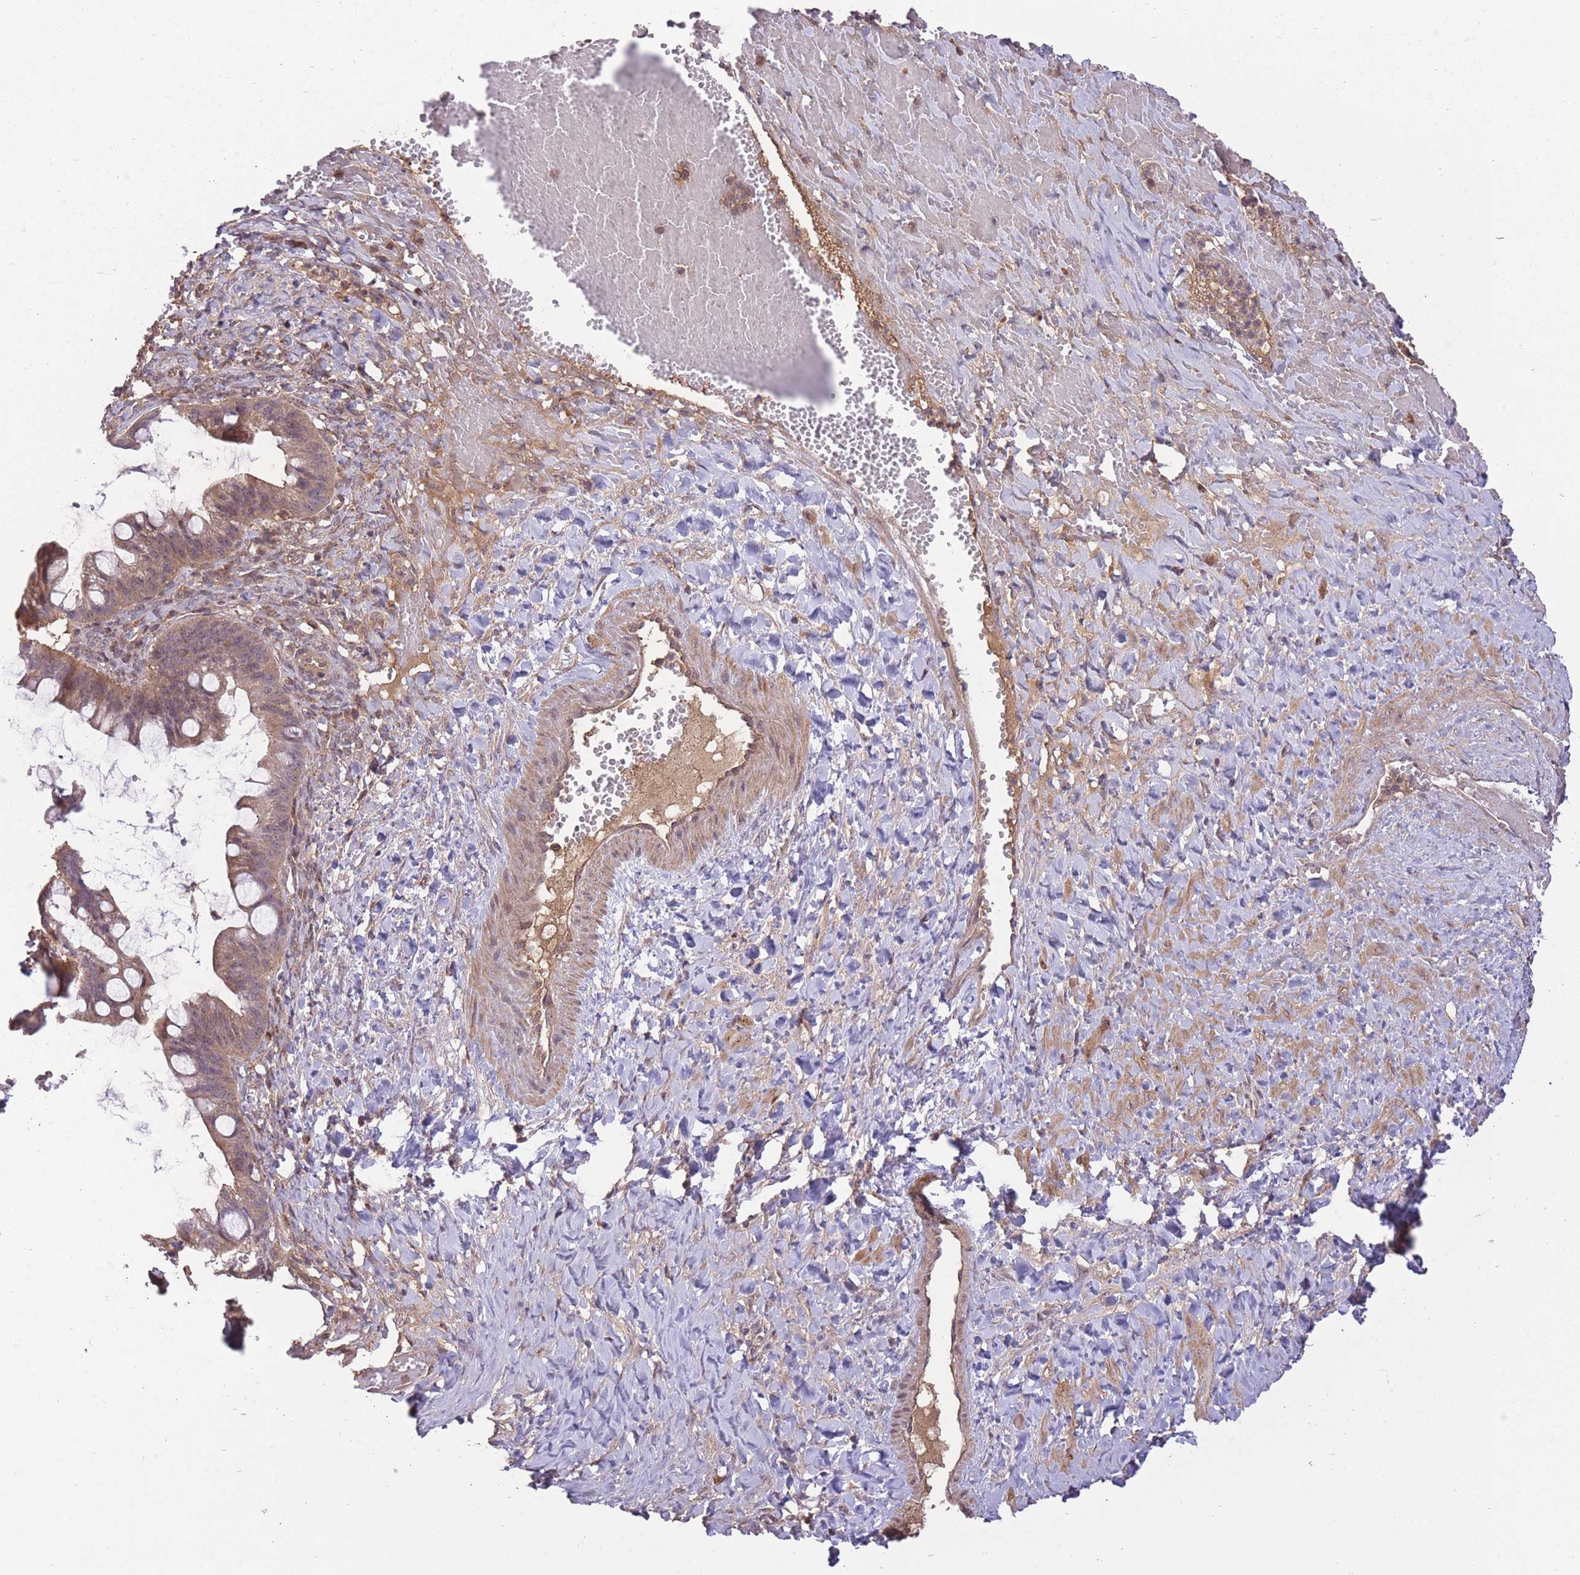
{"staining": {"intensity": "moderate", "quantity": ">75%", "location": "cytoplasmic/membranous"}, "tissue": "ovarian cancer", "cell_type": "Tumor cells", "image_type": "cancer", "snomed": [{"axis": "morphology", "description": "Cystadenocarcinoma, mucinous, NOS"}, {"axis": "topography", "description": "Ovary"}], "caption": "A brown stain labels moderate cytoplasmic/membranous positivity of a protein in human ovarian mucinous cystadenocarcinoma tumor cells.", "gene": "POLR3F", "patient": {"sex": "female", "age": 73}}